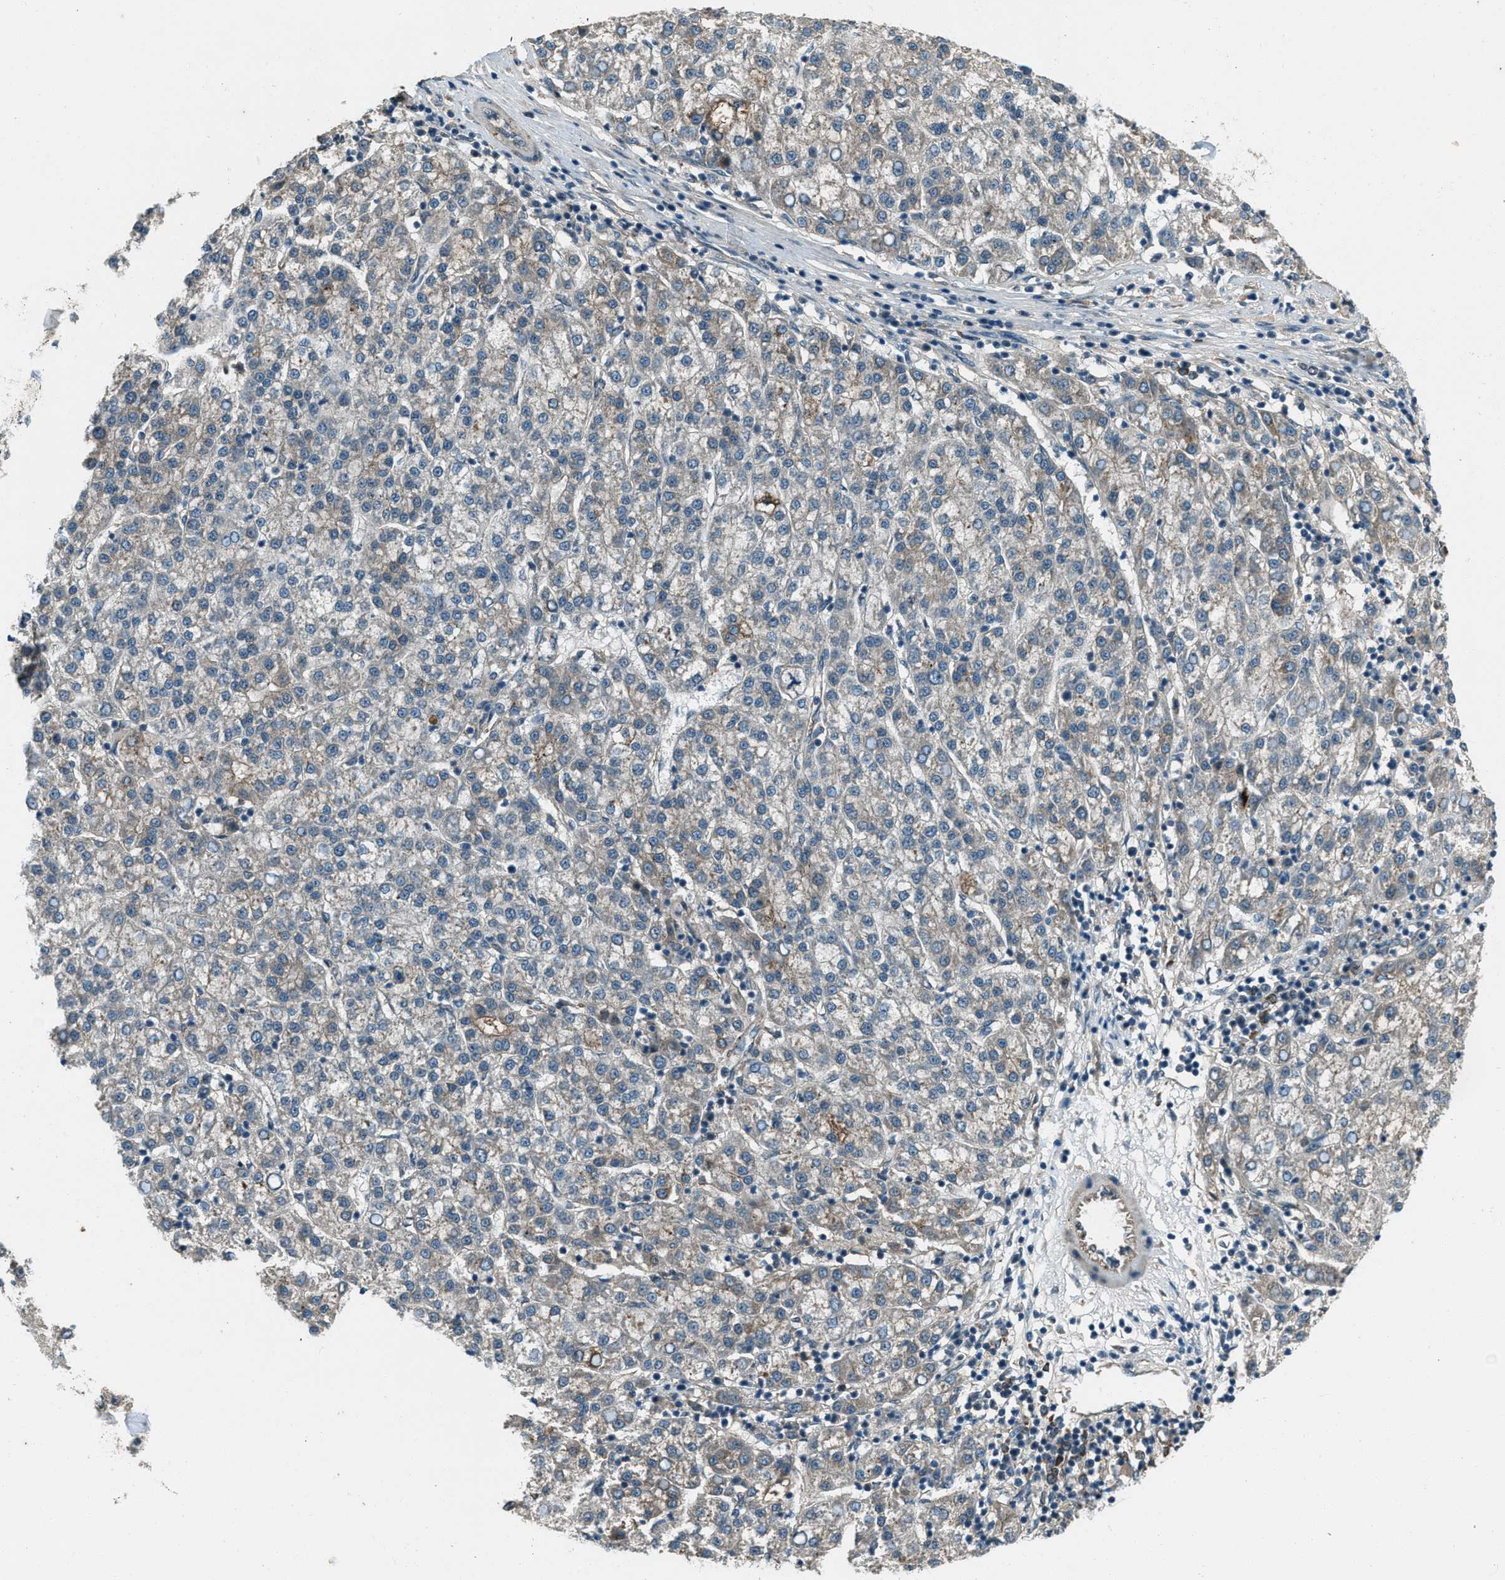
{"staining": {"intensity": "negative", "quantity": "none", "location": "none"}, "tissue": "liver cancer", "cell_type": "Tumor cells", "image_type": "cancer", "snomed": [{"axis": "morphology", "description": "Carcinoma, Hepatocellular, NOS"}, {"axis": "topography", "description": "Liver"}], "caption": "Immunohistochemical staining of human hepatocellular carcinoma (liver) reveals no significant staining in tumor cells. The staining is performed using DAB (3,3'-diaminobenzidine) brown chromogen with nuclei counter-stained in using hematoxylin.", "gene": "SVIL", "patient": {"sex": "female", "age": 58}}